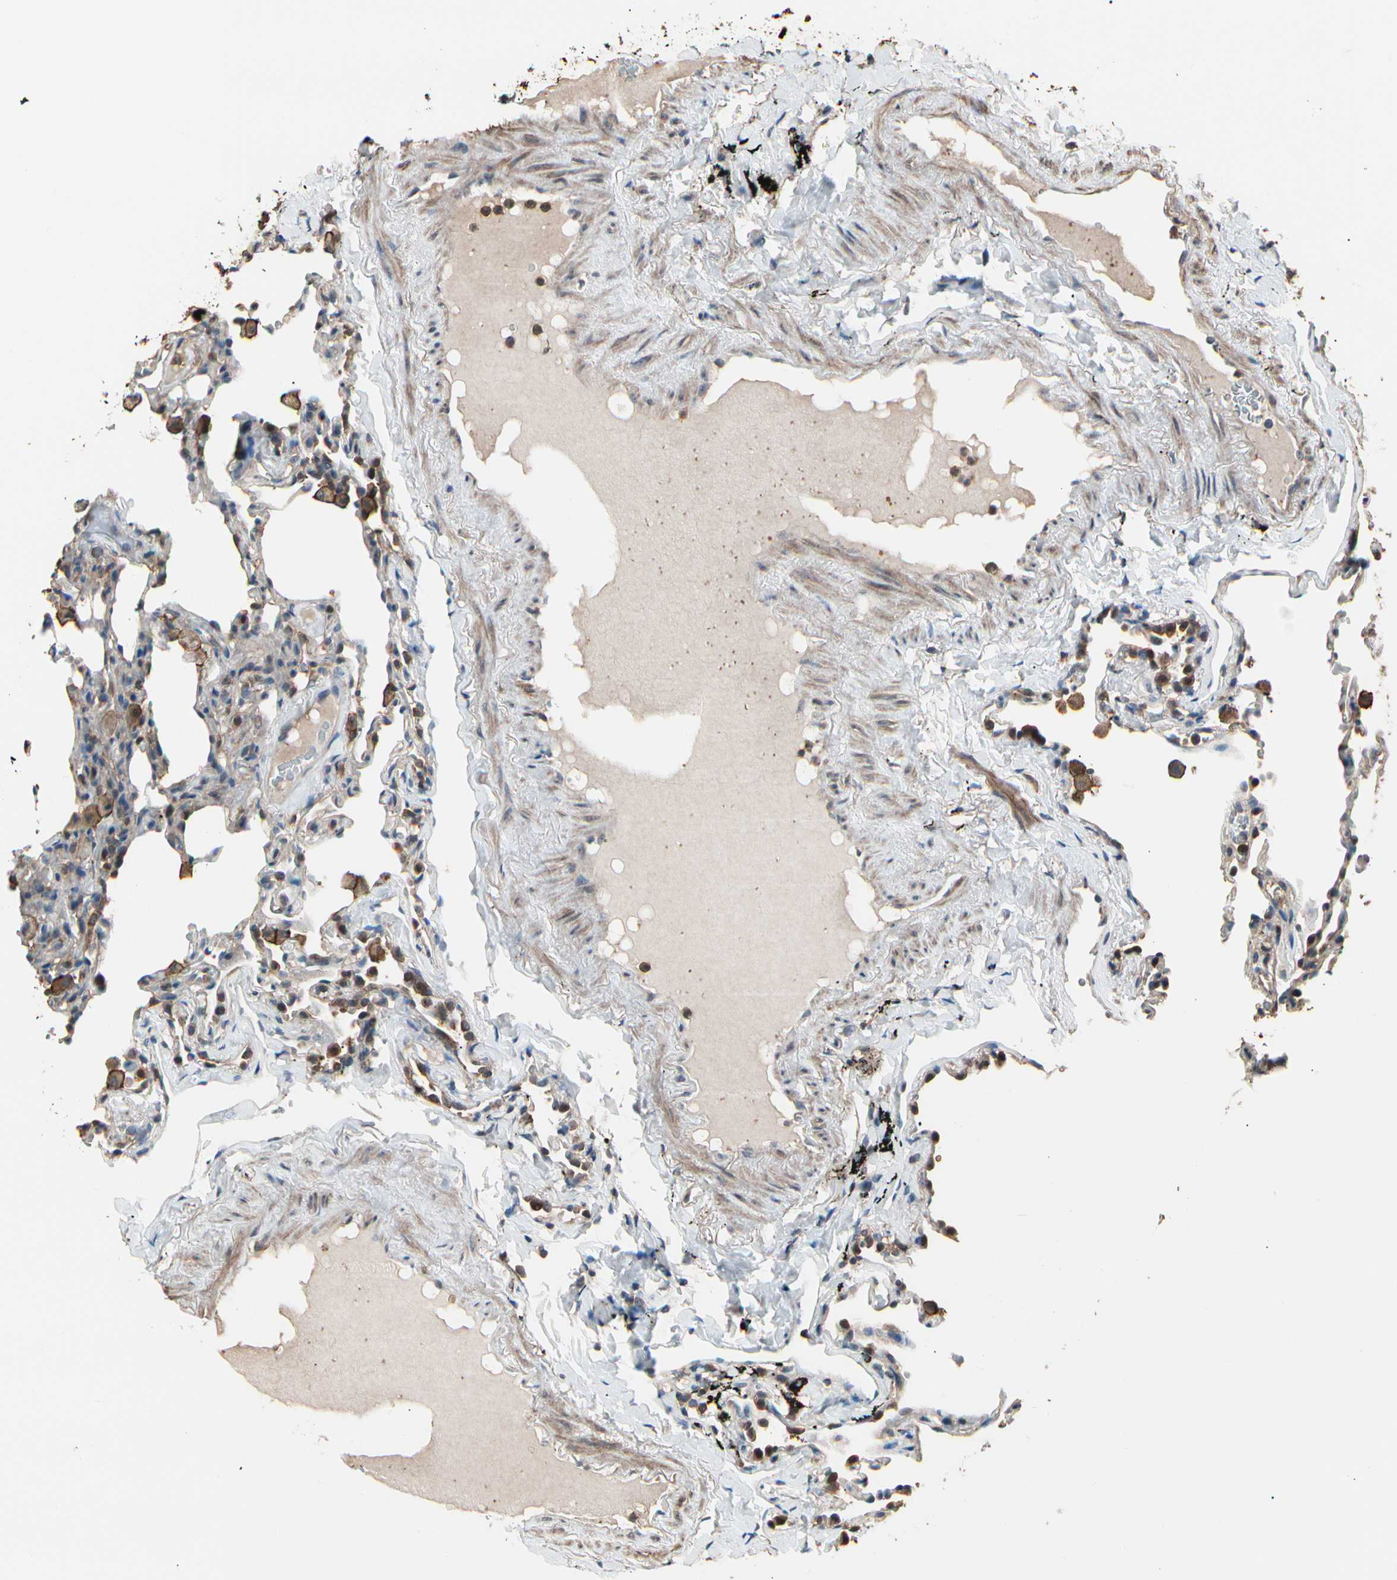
{"staining": {"intensity": "weak", "quantity": "25%-75%", "location": "cytoplasmic/membranous"}, "tissue": "lung", "cell_type": "Alveolar cells", "image_type": "normal", "snomed": [{"axis": "morphology", "description": "Normal tissue, NOS"}, {"axis": "morphology", "description": "Soft tissue tumor metastatic"}, {"axis": "topography", "description": "Lung"}], "caption": "Protein expression analysis of unremarkable lung reveals weak cytoplasmic/membranous staining in approximately 25%-75% of alveolar cells.", "gene": "MAPK13", "patient": {"sex": "male", "age": 59}}